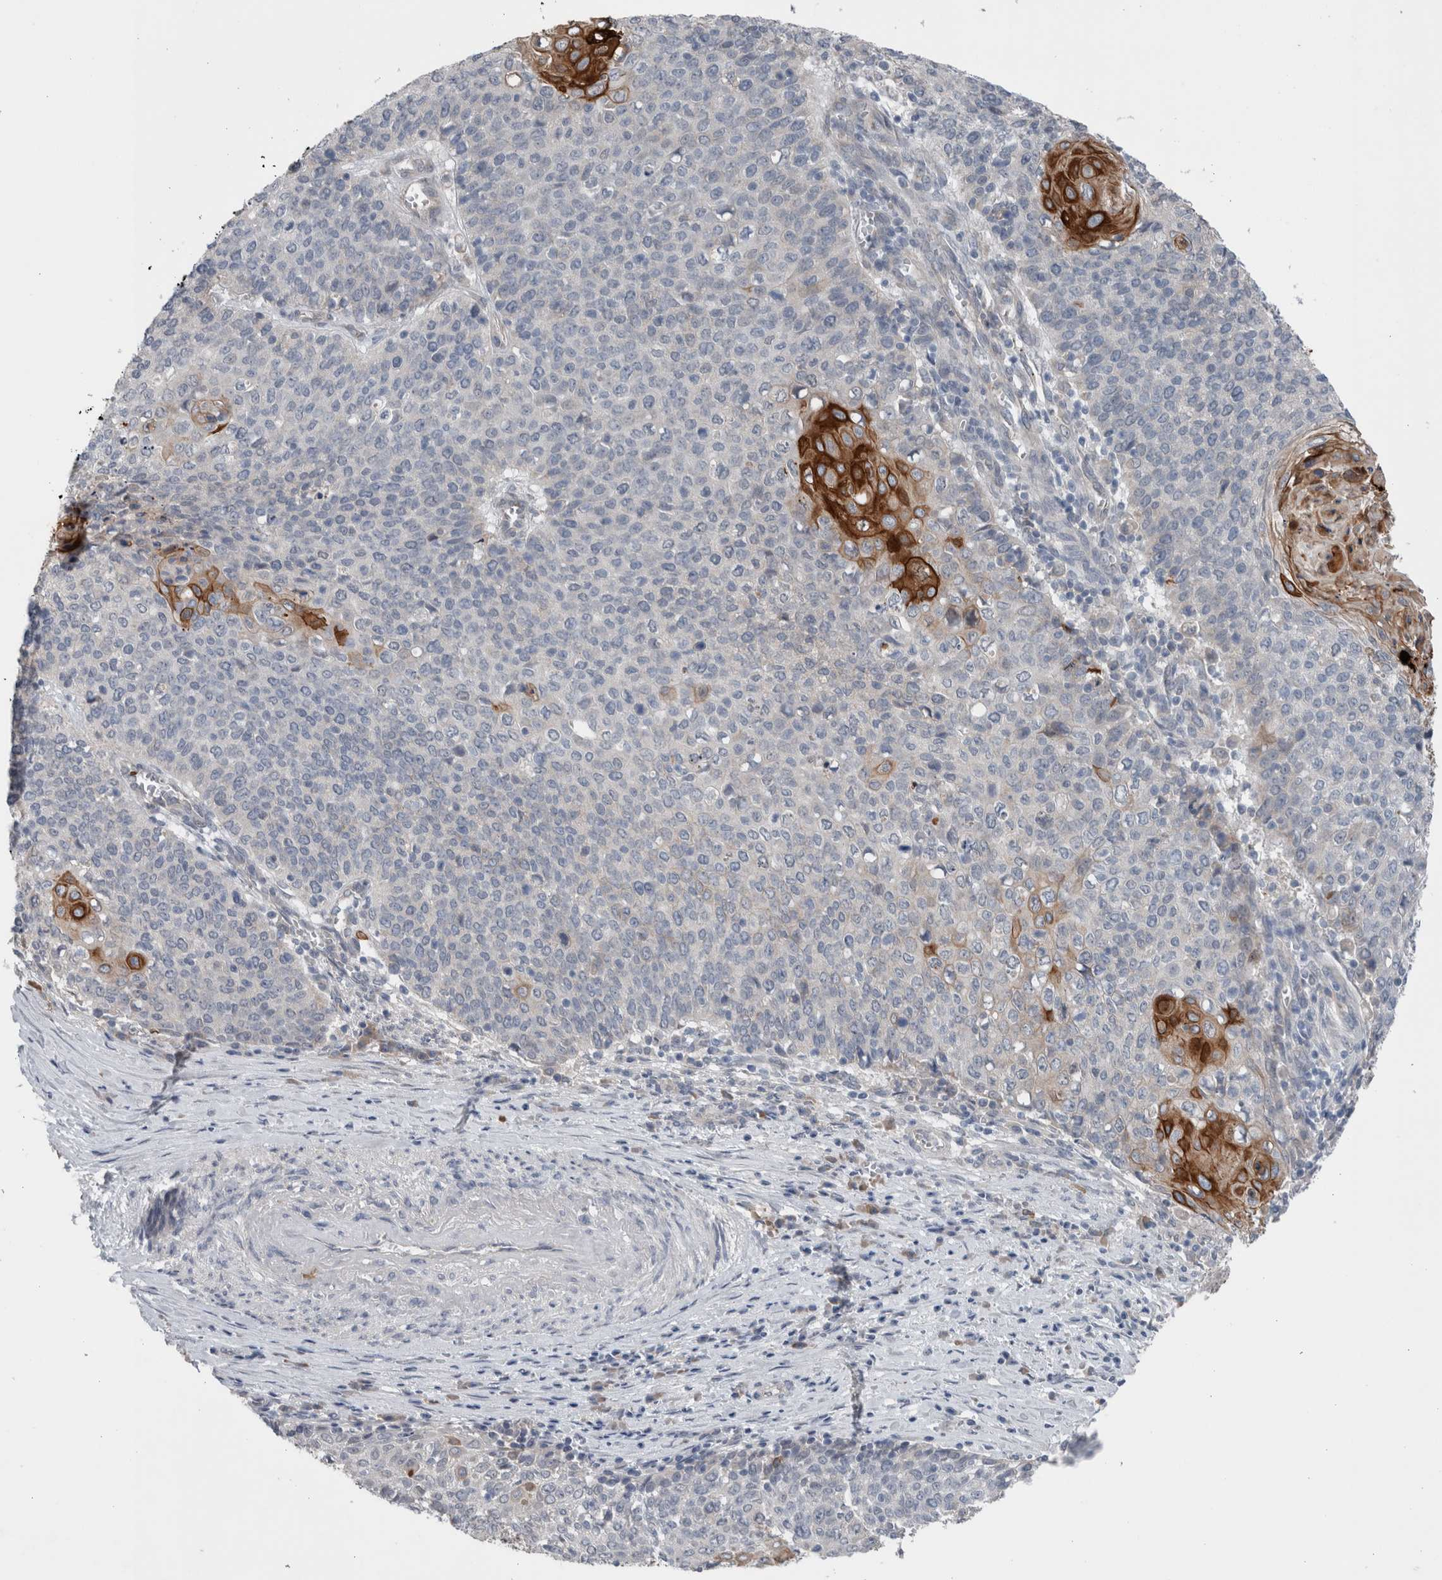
{"staining": {"intensity": "strong", "quantity": "<25%", "location": "cytoplasmic/membranous"}, "tissue": "cervical cancer", "cell_type": "Tumor cells", "image_type": "cancer", "snomed": [{"axis": "morphology", "description": "Squamous cell carcinoma, NOS"}, {"axis": "topography", "description": "Cervix"}], "caption": "Strong cytoplasmic/membranous positivity is present in approximately <25% of tumor cells in cervical cancer (squamous cell carcinoma).", "gene": "CRNN", "patient": {"sex": "female", "age": 39}}